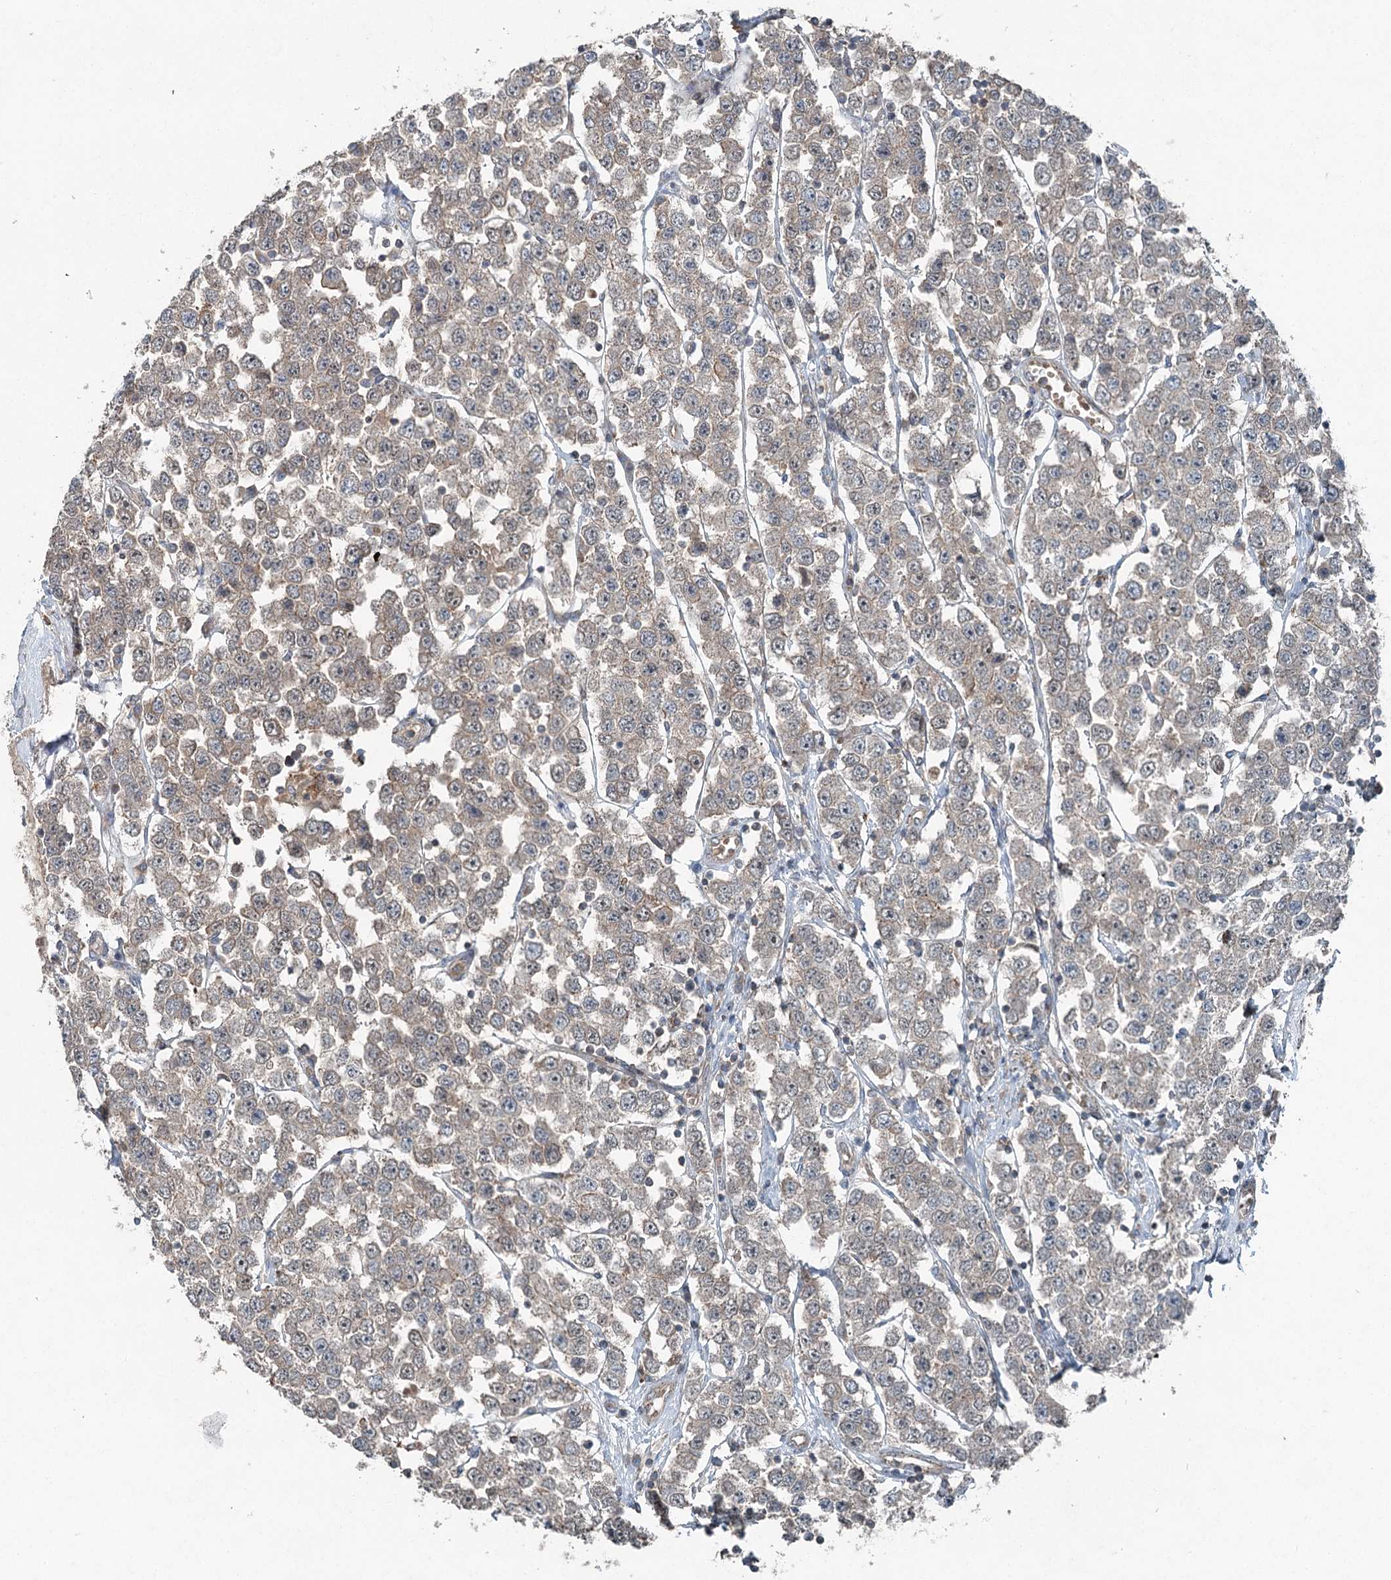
{"staining": {"intensity": "weak", "quantity": ">75%", "location": "cytoplasmic/membranous"}, "tissue": "testis cancer", "cell_type": "Tumor cells", "image_type": "cancer", "snomed": [{"axis": "morphology", "description": "Seminoma, NOS"}, {"axis": "topography", "description": "Testis"}], "caption": "DAB (3,3'-diaminobenzidine) immunohistochemical staining of testis cancer demonstrates weak cytoplasmic/membranous protein positivity in approximately >75% of tumor cells. The staining was performed using DAB, with brown indicating positive protein expression. Nuclei are stained blue with hematoxylin.", "gene": "SKIC3", "patient": {"sex": "male", "age": 28}}